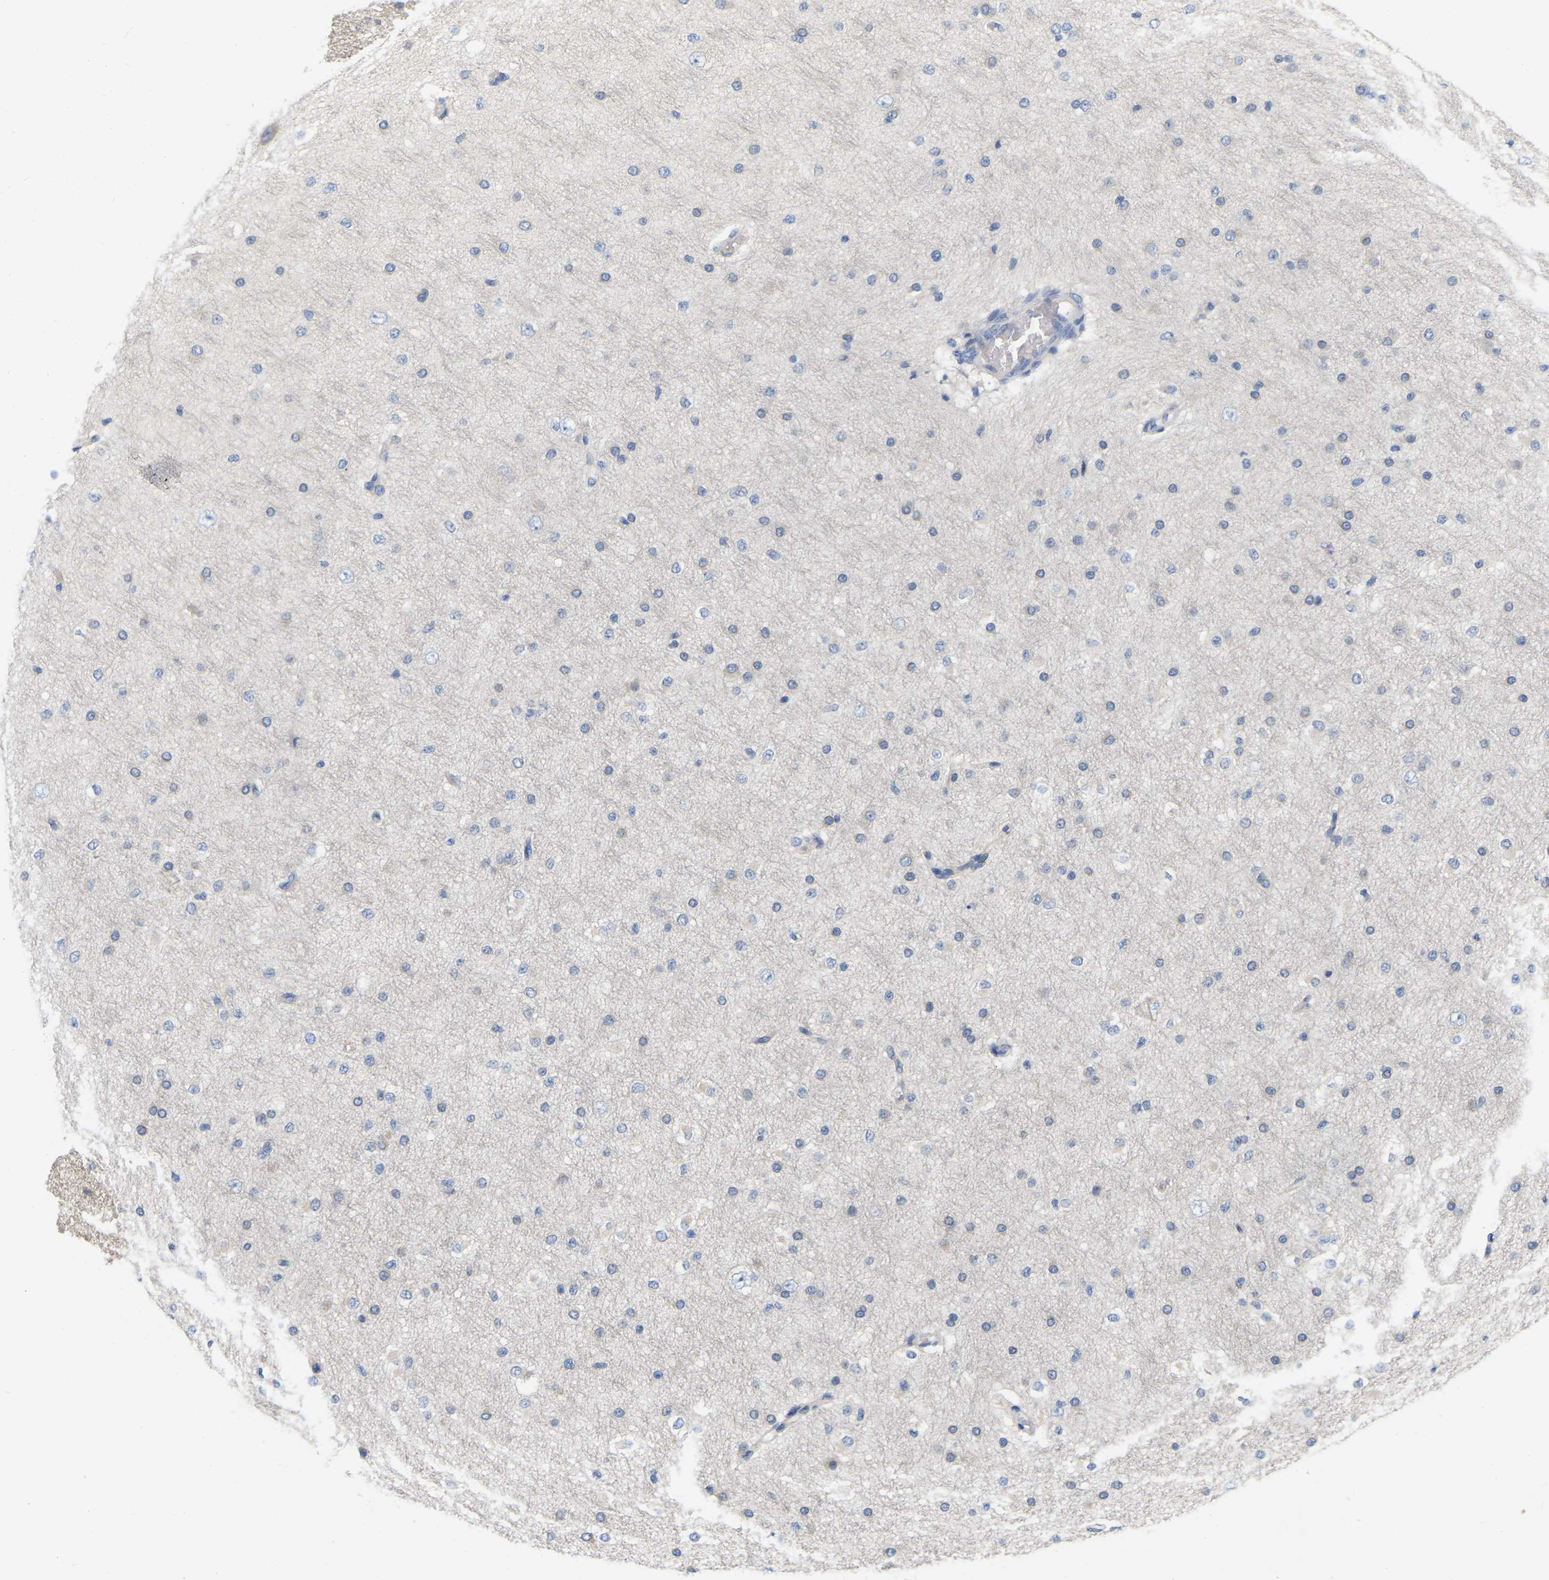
{"staining": {"intensity": "negative", "quantity": "none", "location": "none"}, "tissue": "cerebral cortex", "cell_type": "Endothelial cells", "image_type": "normal", "snomed": [{"axis": "morphology", "description": "Normal tissue, NOS"}, {"axis": "morphology", "description": "Developmental malformation"}, {"axis": "topography", "description": "Cerebral cortex"}], "caption": "High power microscopy photomicrograph of an IHC histopathology image of normal cerebral cortex, revealing no significant positivity in endothelial cells. (DAB (3,3'-diaminobenzidine) immunohistochemistry (IHC) with hematoxylin counter stain).", "gene": "WIPI2", "patient": {"sex": "female", "age": 30}}